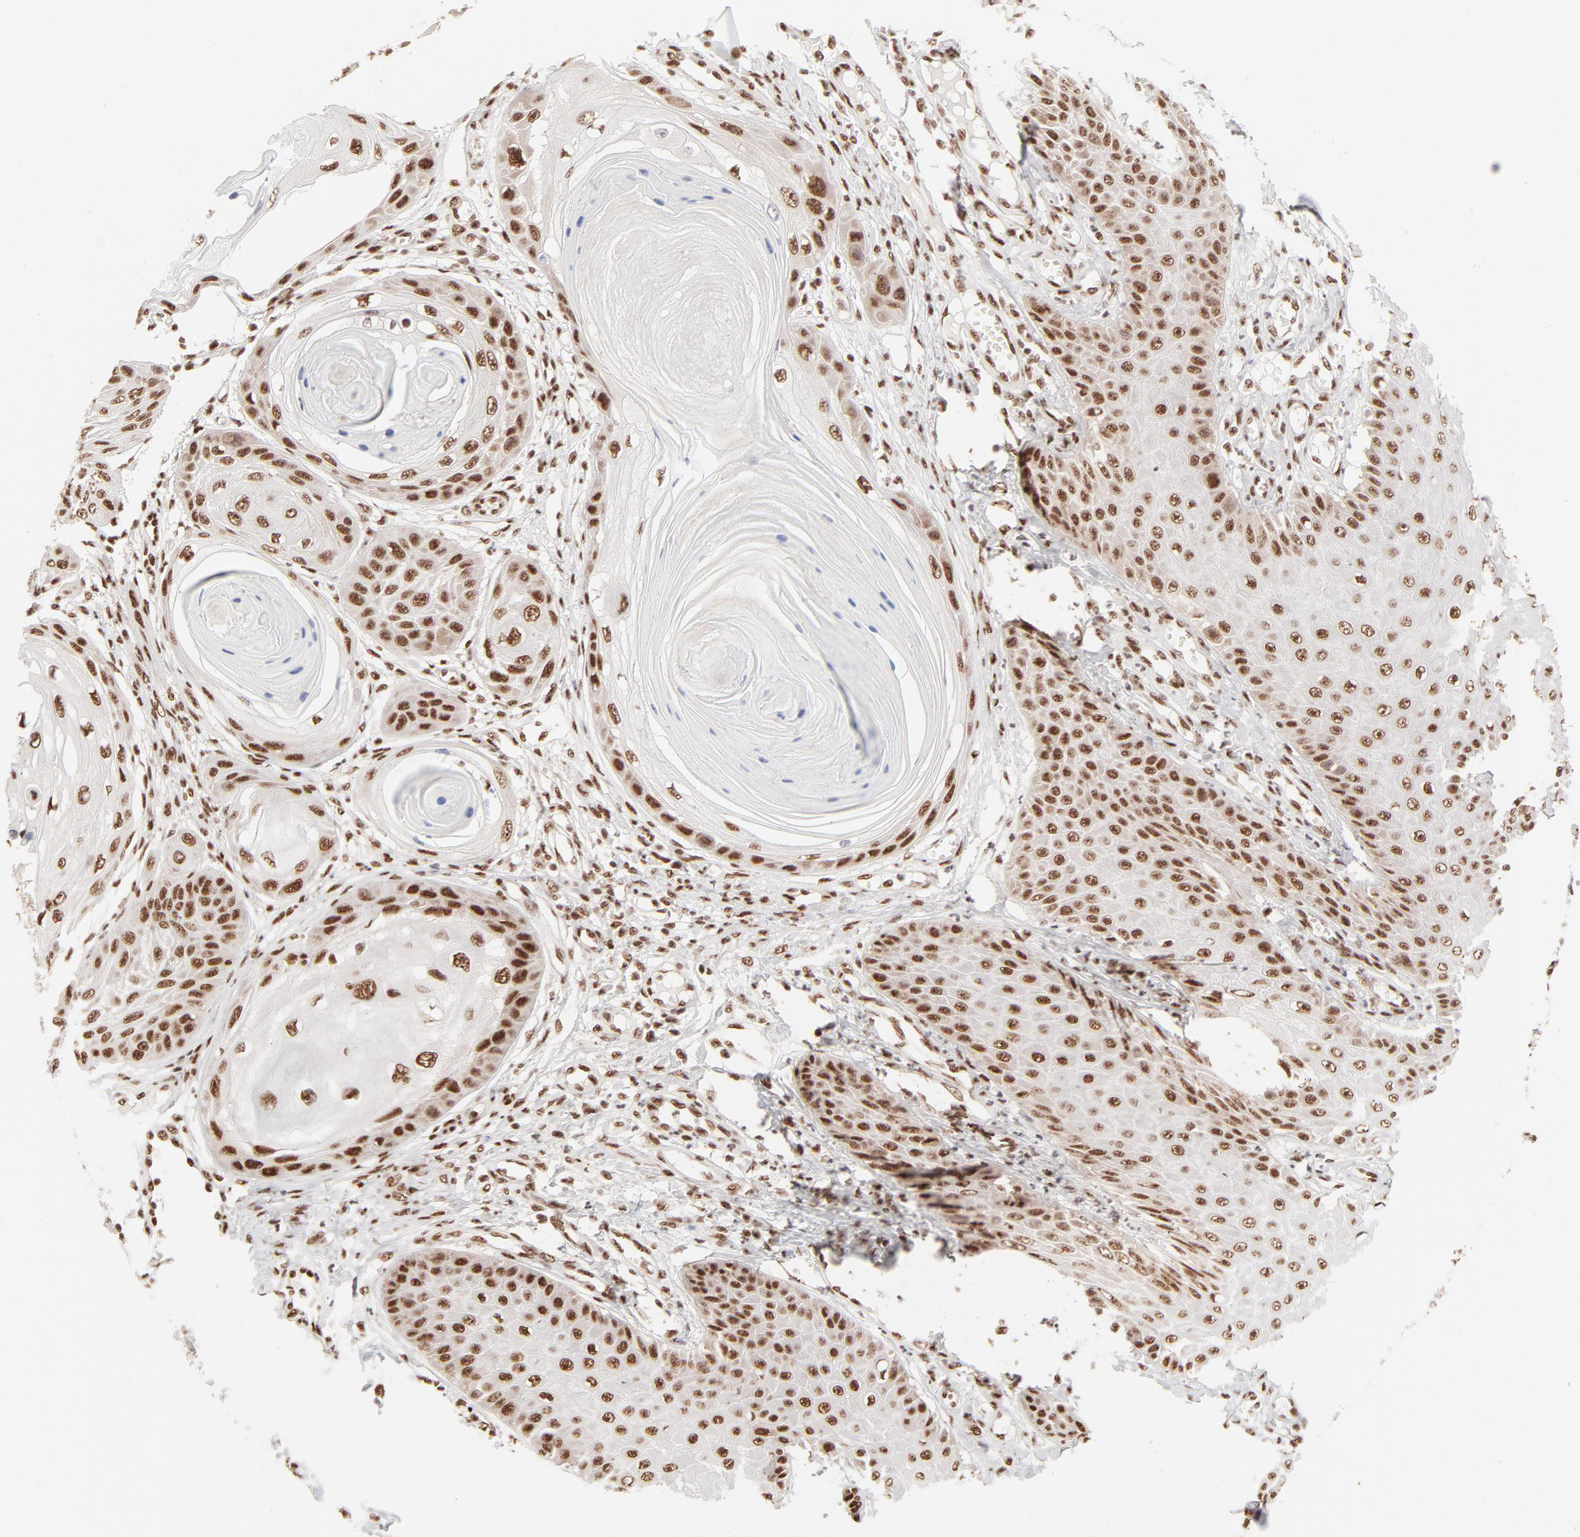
{"staining": {"intensity": "strong", "quantity": ">75%", "location": "nuclear"}, "tissue": "skin cancer", "cell_type": "Tumor cells", "image_type": "cancer", "snomed": [{"axis": "morphology", "description": "Squamous cell carcinoma, NOS"}, {"axis": "topography", "description": "Skin"}], "caption": "Immunohistochemistry (IHC) micrograph of skin cancer stained for a protein (brown), which exhibits high levels of strong nuclear expression in about >75% of tumor cells.", "gene": "TARDBP", "patient": {"sex": "female", "age": 40}}